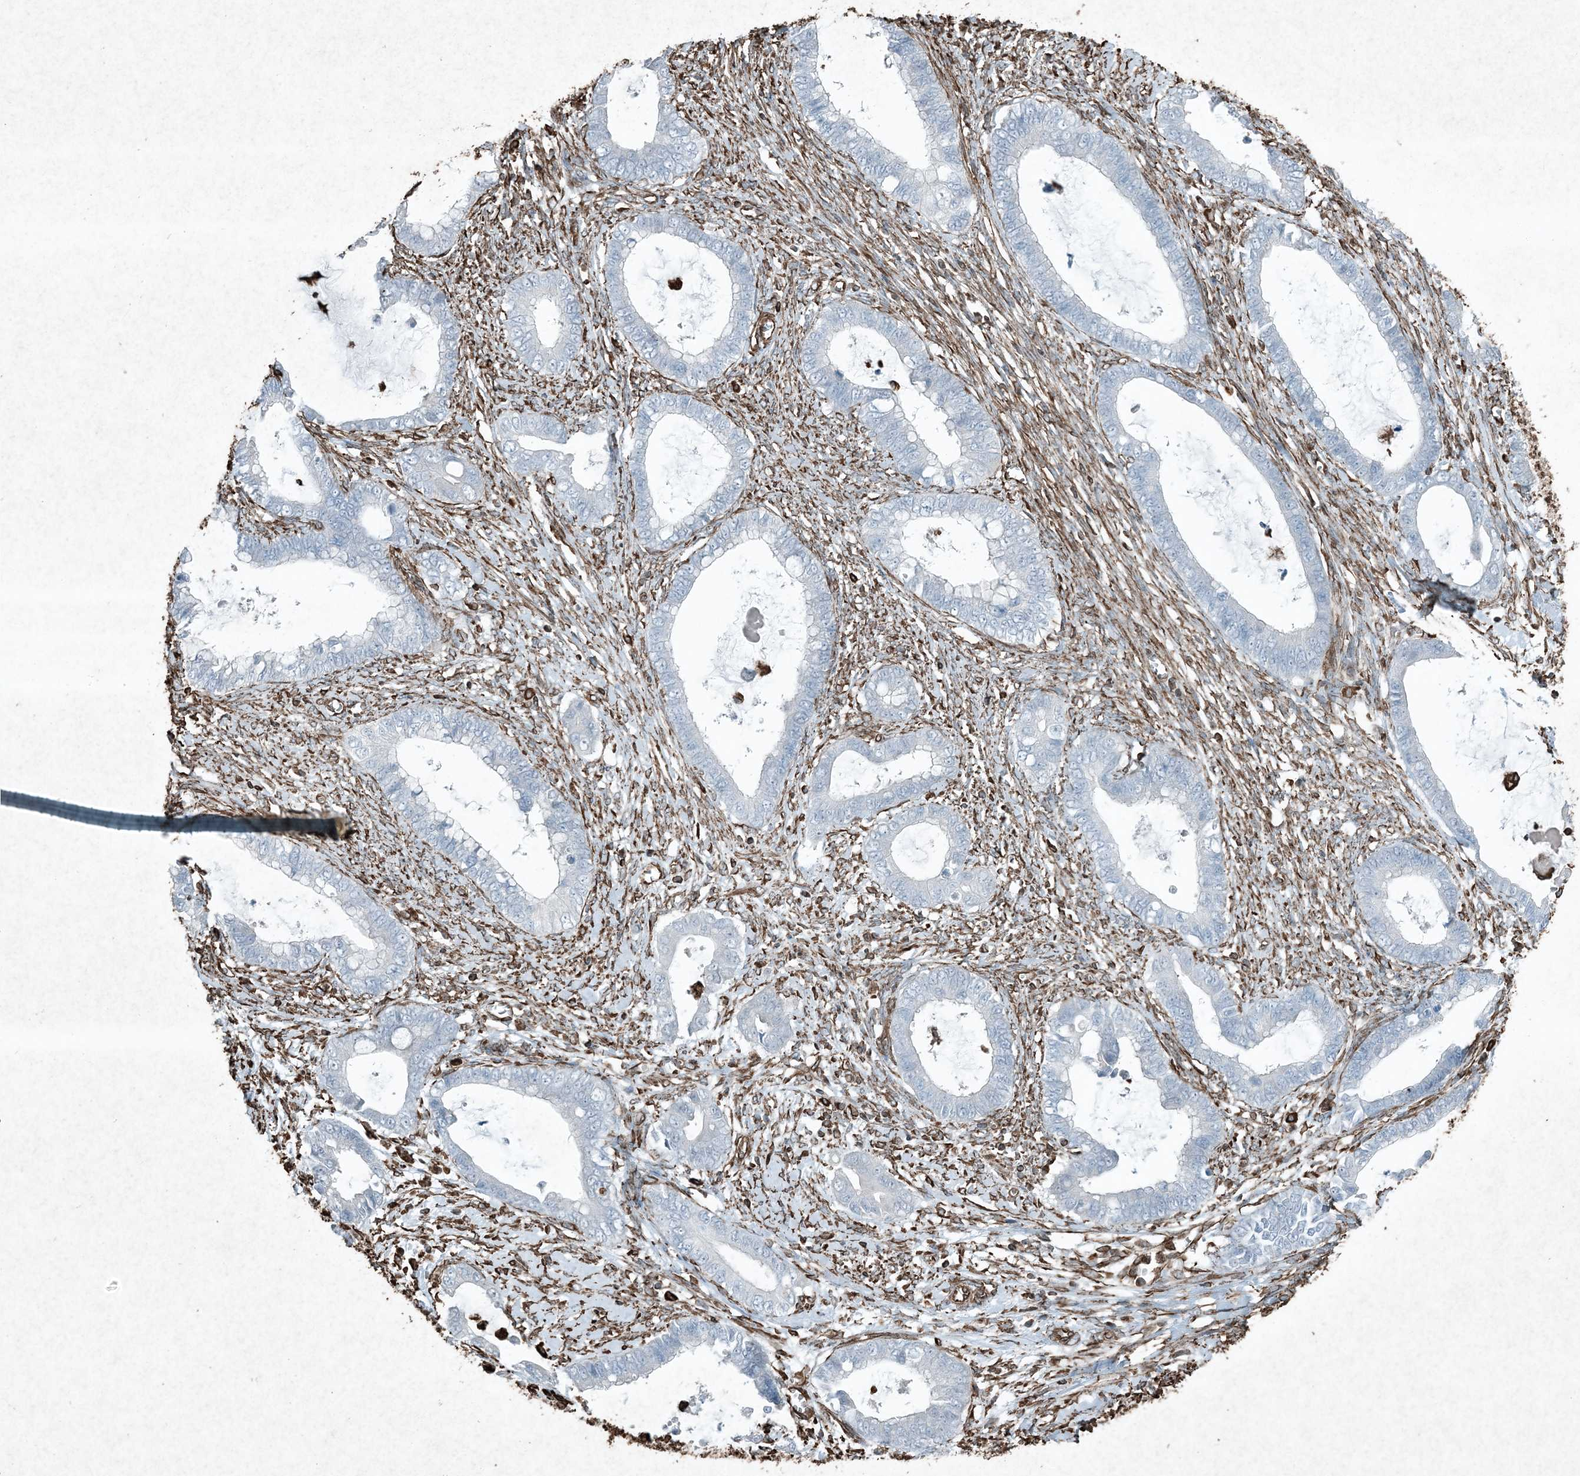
{"staining": {"intensity": "negative", "quantity": "none", "location": "none"}, "tissue": "cervical cancer", "cell_type": "Tumor cells", "image_type": "cancer", "snomed": [{"axis": "morphology", "description": "Adenocarcinoma, NOS"}, {"axis": "topography", "description": "Cervix"}], "caption": "Tumor cells show no significant positivity in cervical adenocarcinoma.", "gene": "RYK", "patient": {"sex": "female", "age": 44}}